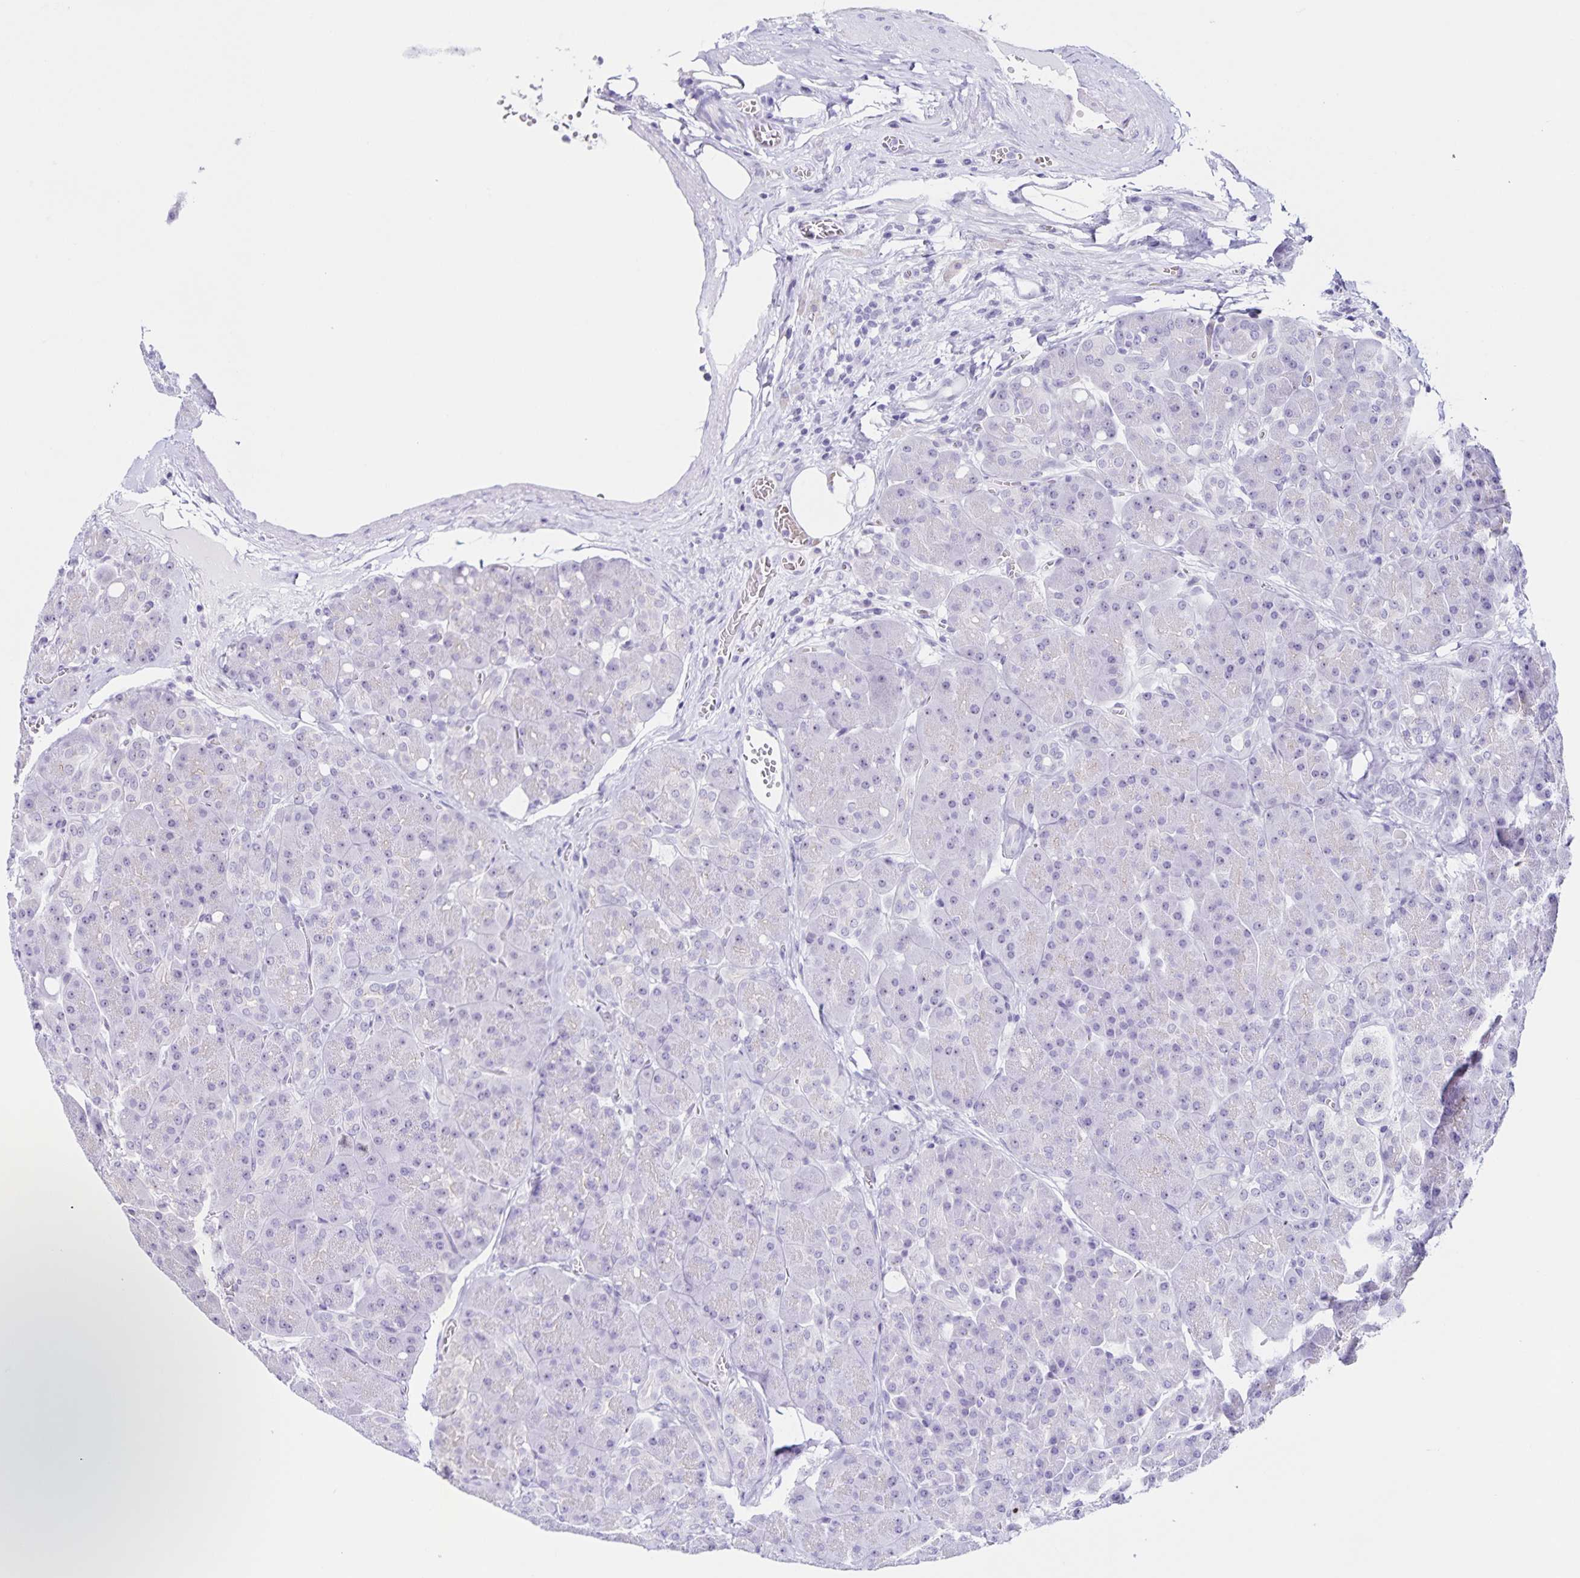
{"staining": {"intensity": "negative", "quantity": "none", "location": "none"}, "tissue": "pancreas", "cell_type": "Exocrine glandular cells", "image_type": "normal", "snomed": [{"axis": "morphology", "description": "Normal tissue, NOS"}, {"axis": "topography", "description": "Pancreas"}], "caption": "IHC of unremarkable pancreas shows no staining in exocrine glandular cells.", "gene": "FAM170A", "patient": {"sex": "male", "age": 55}}